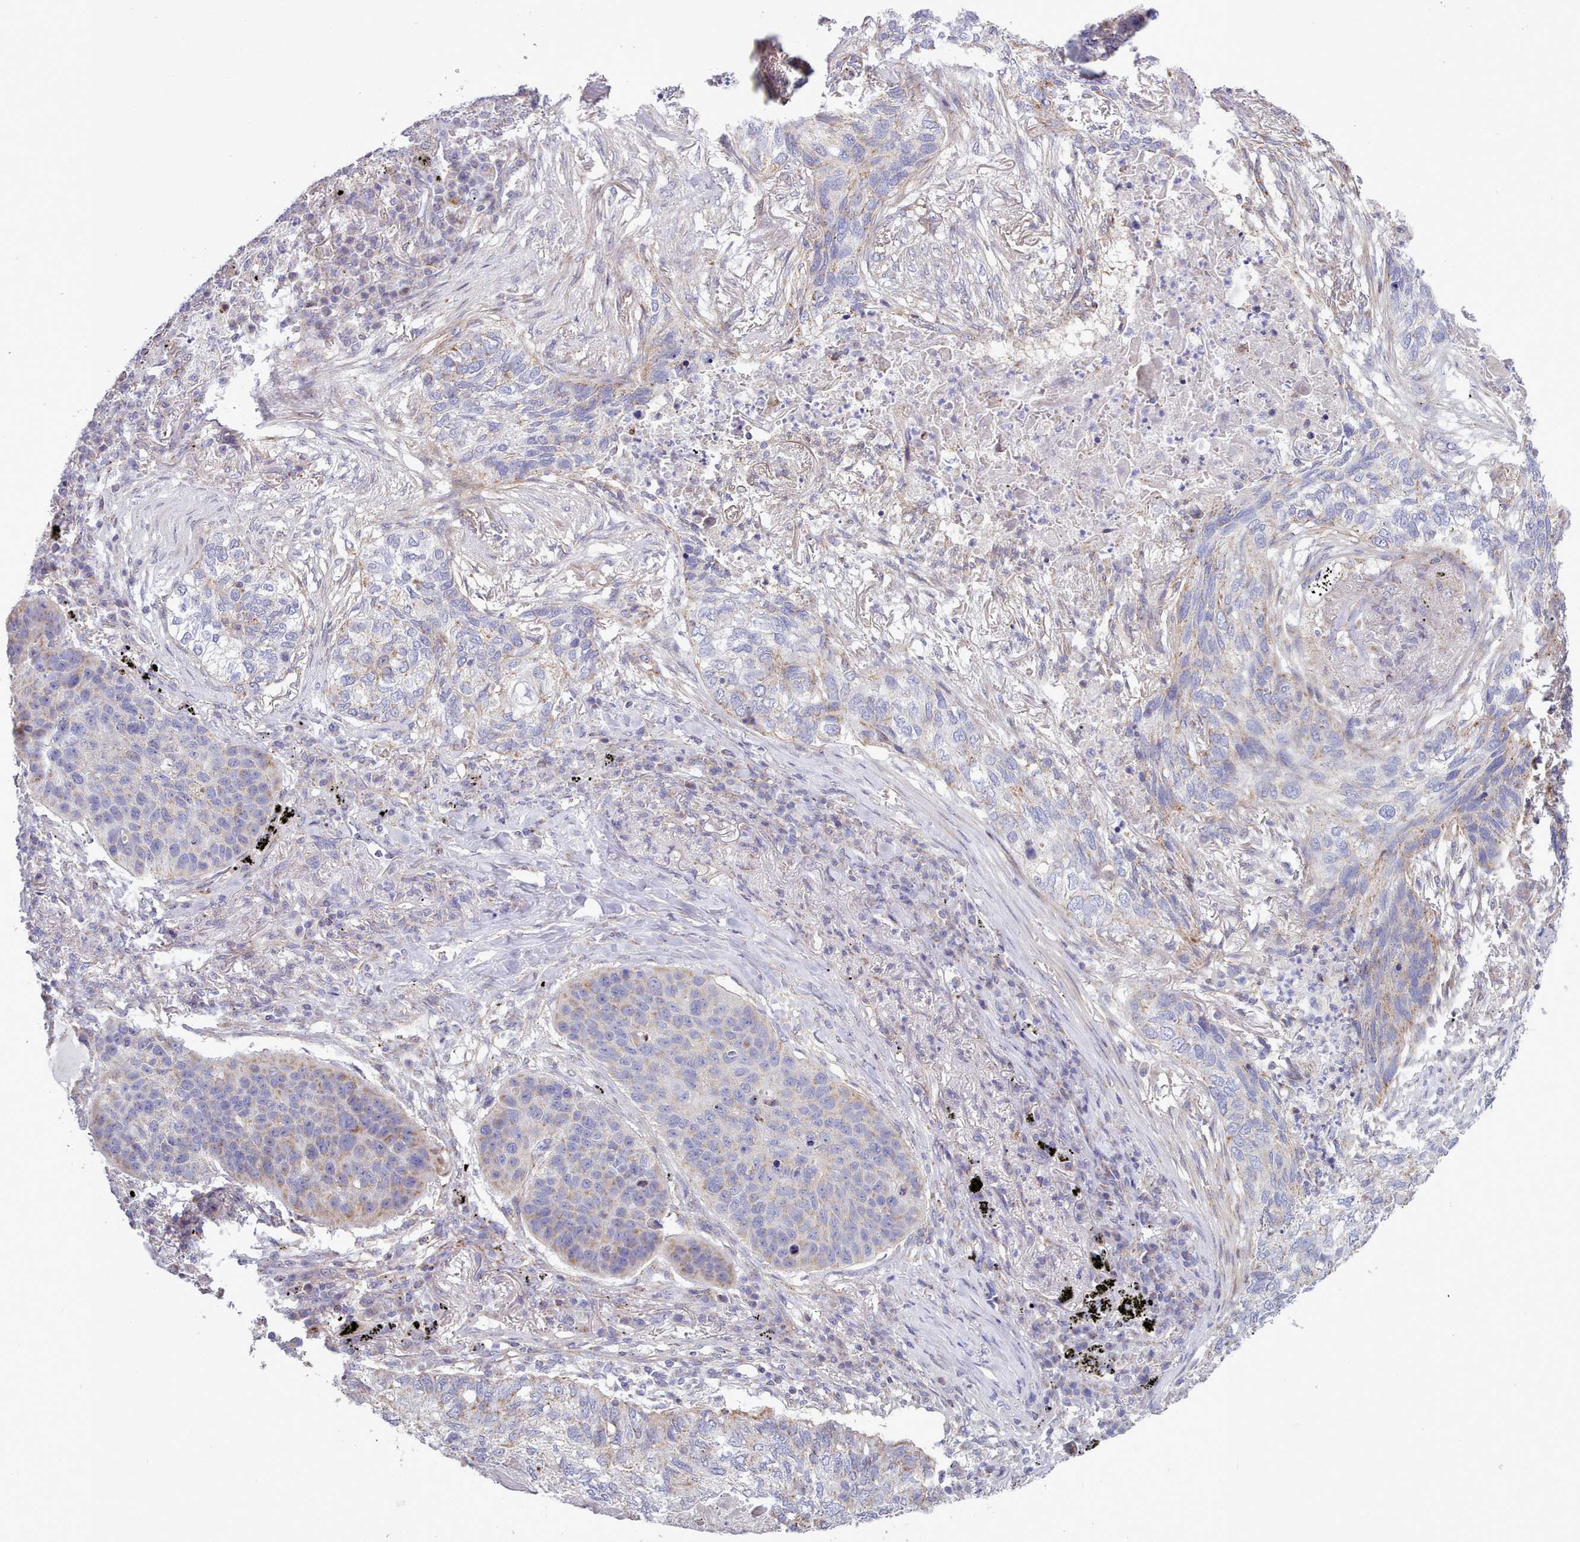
{"staining": {"intensity": "weak", "quantity": "<25%", "location": "cytoplasmic/membranous"}, "tissue": "lung cancer", "cell_type": "Tumor cells", "image_type": "cancer", "snomed": [{"axis": "morphology", "description": "Squamous cell carcinoma, NOS"}, {"axis": "topography", "description": "Lung"}], "caption": "Immunohistochemistry (IHC) micrograph of neoplastic tissue: human lung cancer stained with DAB (3,3'-diaminobenzidine) shows no significant protein positivity in tumor cells.", "gene": "MRPL21", "patient": {"sex": "female", "age": 63}}